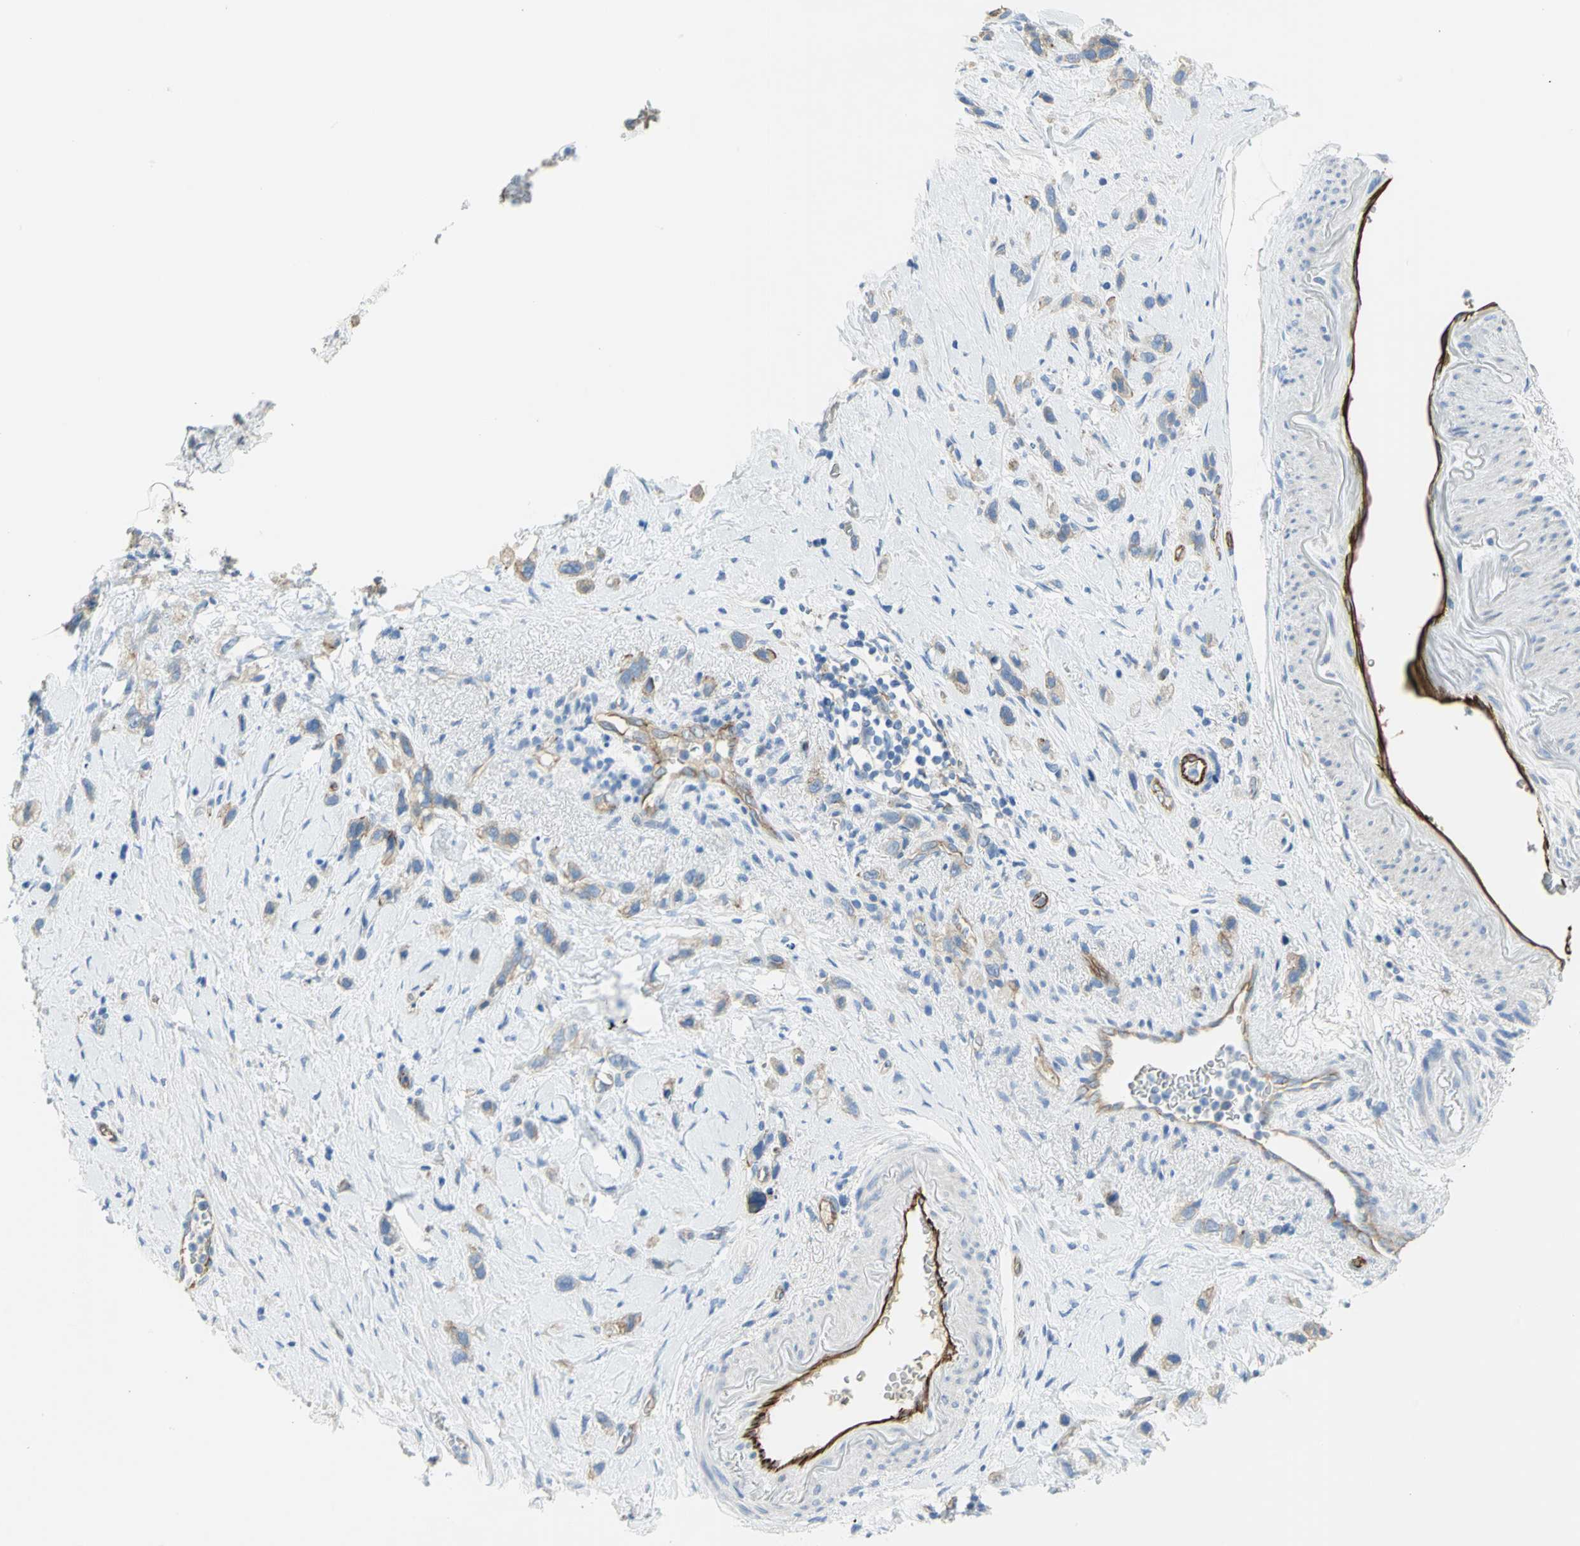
{"staining": {"intensity": "strong", "quantity": "<25%", "location": "cytoplasmic/membranous"}, "tissue": "stomach cancer", "cell_type": "Tumor cells", "image_type": "cancer", "snomed": [{"axis": "morphology", "description": "Normal tissue, NOS"}, {"axis": "morphology", "description": "Adenocarcinoma, NOS"}, {"axis": "morphology", "description": "Adenocarcinoma, High grade"}, {"axis": "topography", "description": "Stomach, upper"}, {"axis": "topography", "description": "Stomach"}], "caption": "Adenocarcinoma (high-grade) (stomach) tissue reveals strong cytoplasmic/membranous expression in approximately <25% of tumor cells, visualized by immunohistochemistry.", "gene": "FLNB", "patient": {"sex": "female", "age": 65}}